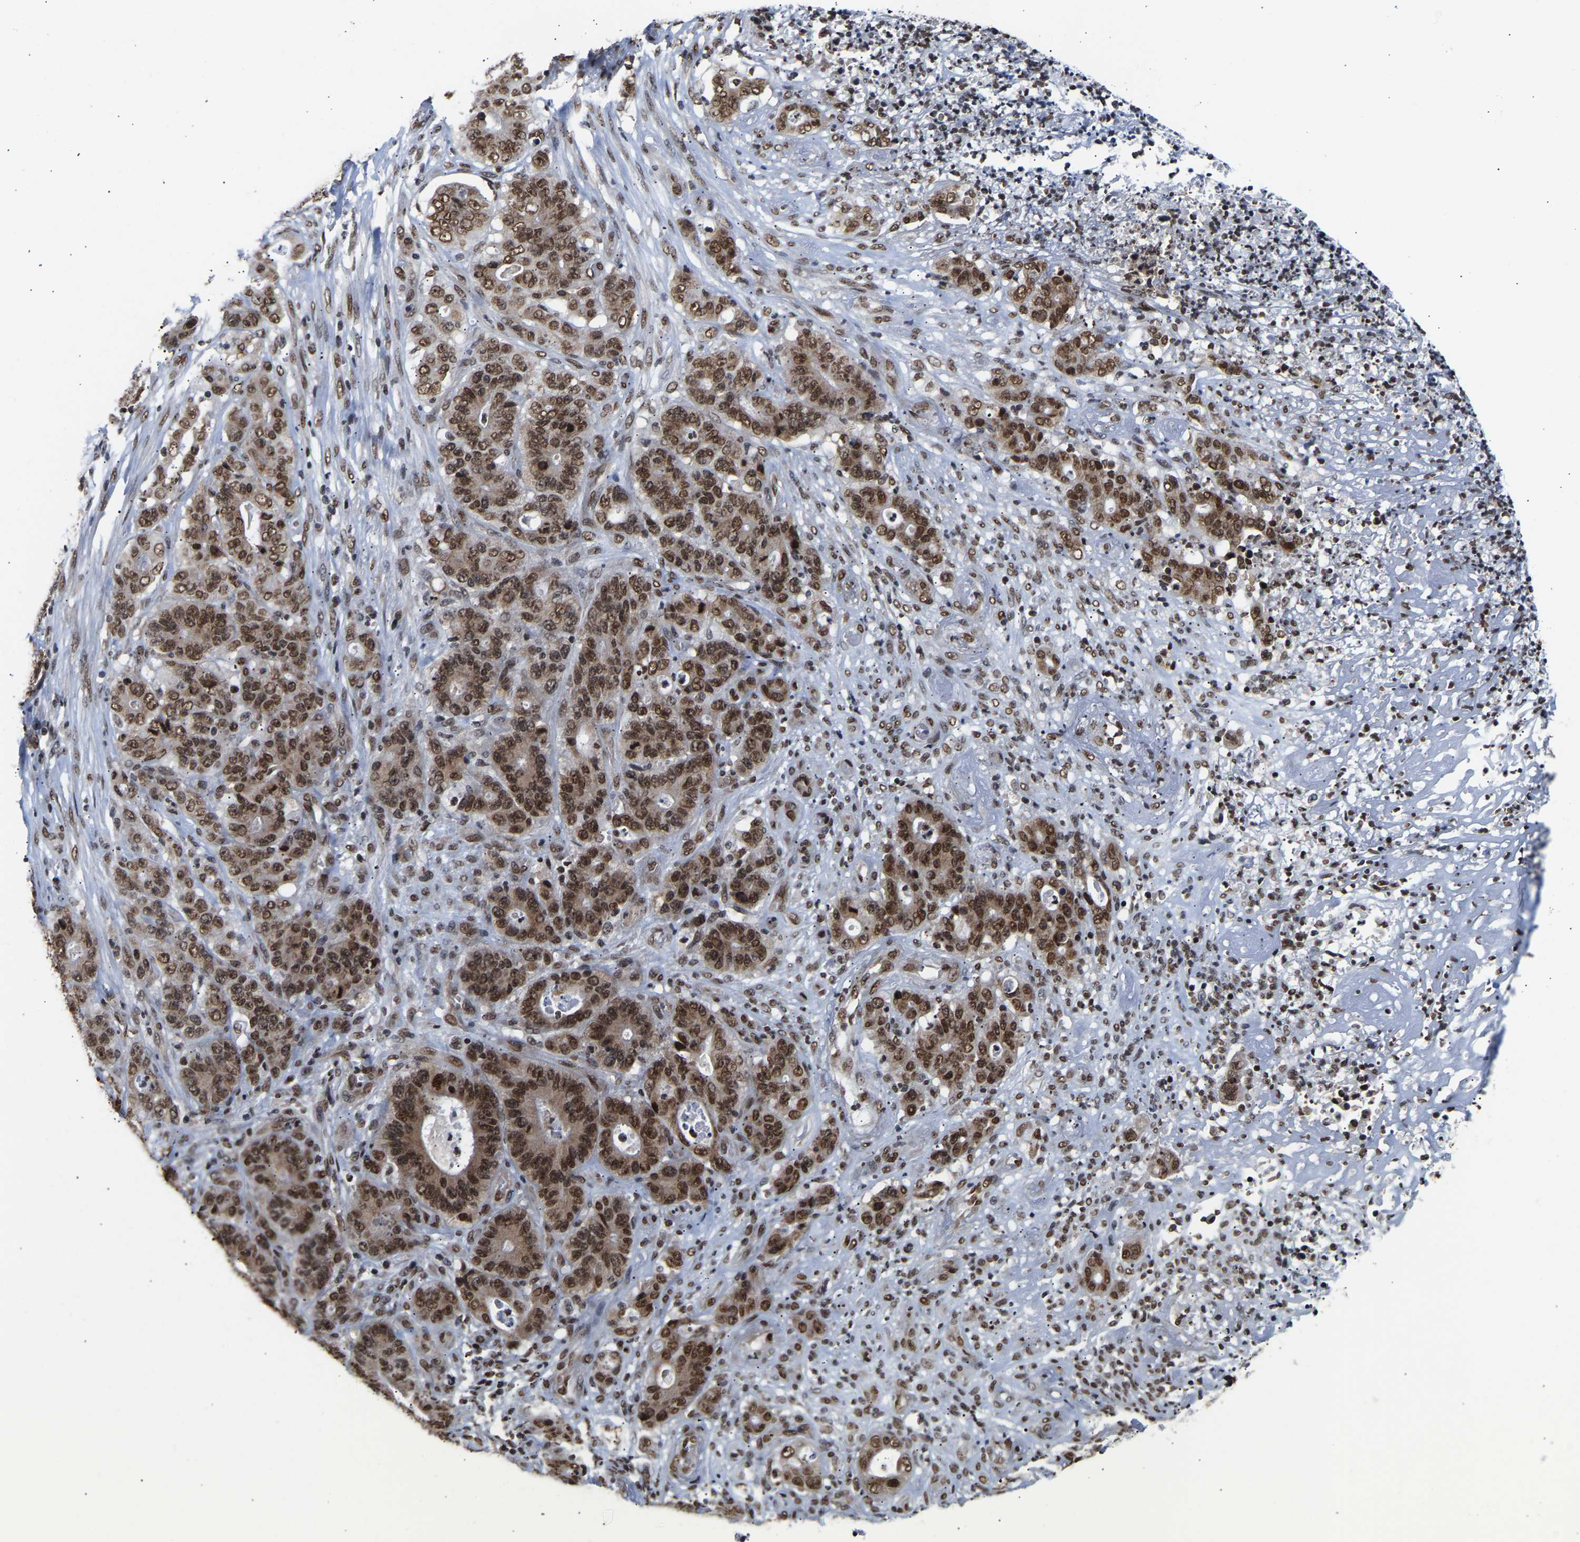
{"staining": {"intensity": "strong", "quantity": ">75%", "location": "cytoplasmic/membranous,nuclear"}, "tissue": "stomach cancer", "cell_type": "Tumor cells", "image_type": "cancer", "snomed": [{"axis": "morphology", "description": "Adenocarcinoma, NOS"}, {"axis": "topography", "description": "Stomach"}], "caption": "Tumor cells show high levels of strong cytoplasmic/membranous and nuclear staining in about >75% of cells in stomach cancer.", "gene": "PSIP1", "patient": {"sex": "female", "age": 73}}